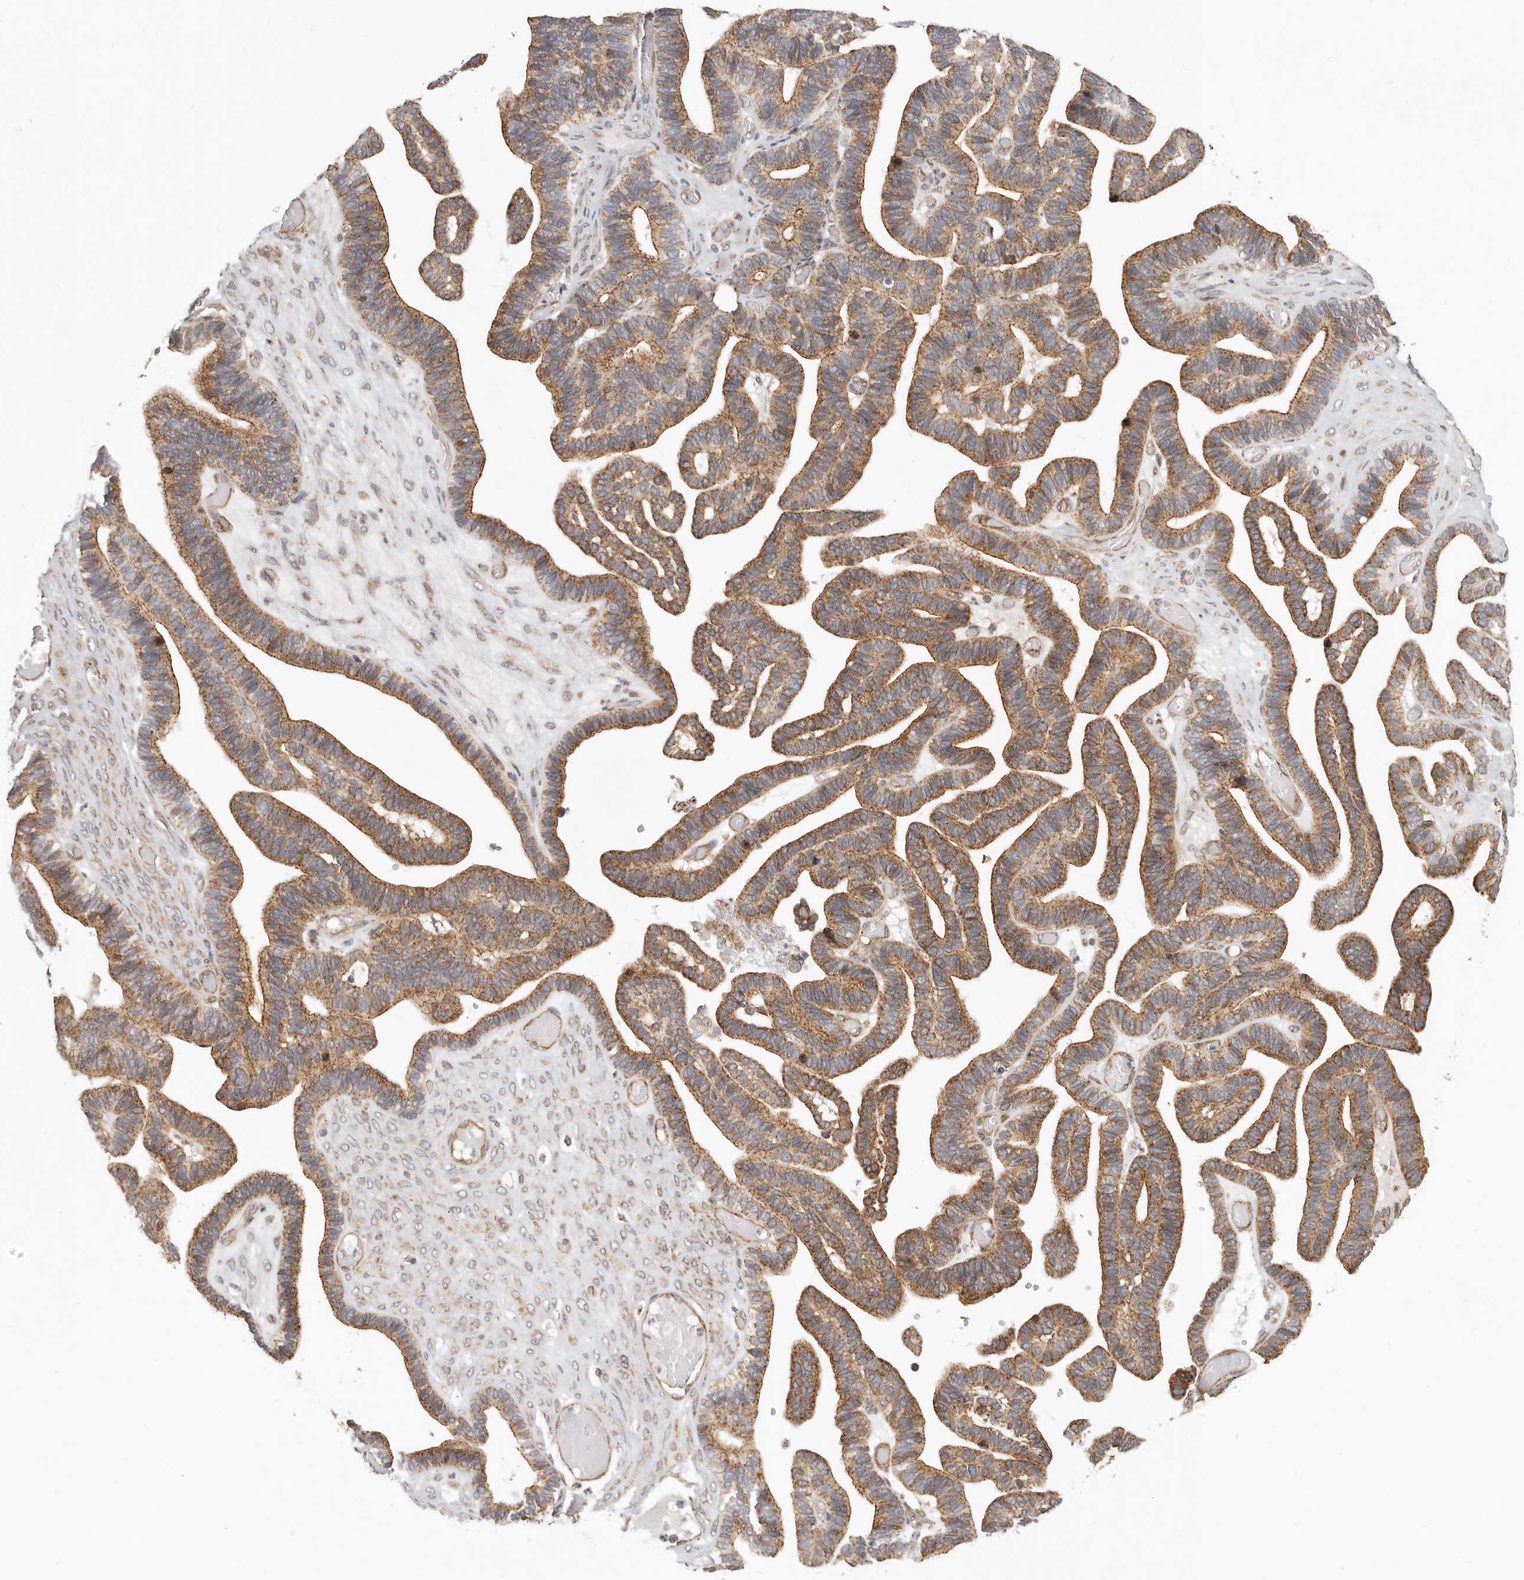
{"staining": {"intensity": "moderate", "quantity": ">75%", "location": "cytoplasmic/membranous"}, "tissue": "ovarian cancer", "cell_type": "Tumor cells", "image_type": "cancer", "snomed": [{"axis": "morphology", "description": "Cystadenocarcinoma, serous, NOS"}, {"axis": "topography", "description": "Ovary"}], "caption": "Tumor cells exhibit moderate cytoplasmic/membranous positivity in approximately >75% of cells in serous cystadenocarcinoma (ovarian). (DAB (3,3'-diaminobenzidine) = brown stain, brightfield microscopy at high magnification).", "gene": "USP49", "patient": {"sex": "female", "age": 56}}